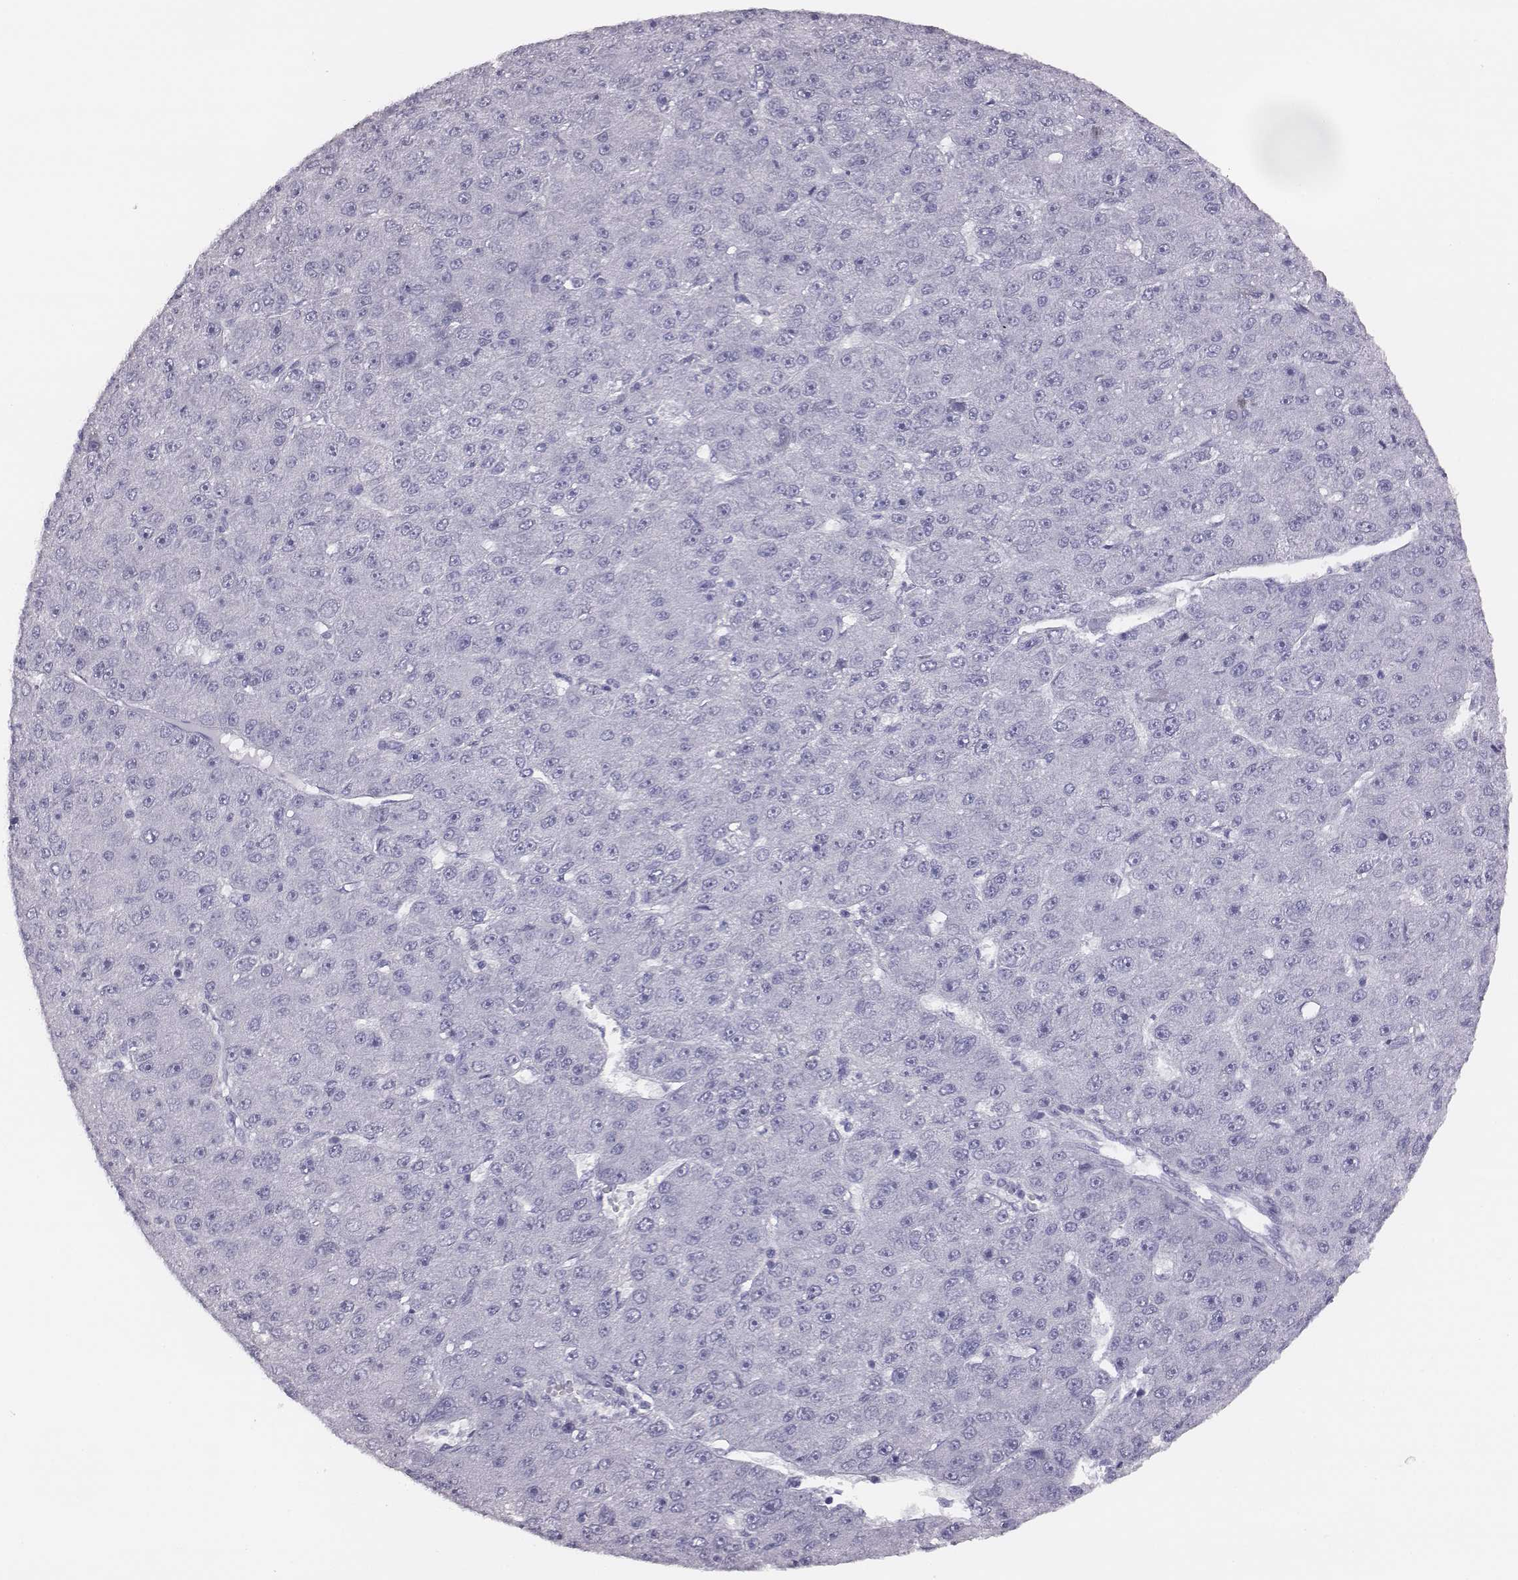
{"staining": {"intensity": "negative", "quantity": "none", "location": "none"}, "tissue": "liver cancer", "cell_type": "Tumor cells", "image_type": "cancer", "snomed": [{"axis": "morphology", "description": "Carcinoma, Hepatocellular, NOS"}, {"axis": "topography", "description": "Liver"}], "caption": "High magnification brightfield microscopy of liver hepatocellular carcinoma stained with DAB (3,3'-diaminobenzidine) (brown) and counterstained with hematoxylin (blue): tumor cells show no significant positivity. Nuclei are stained in blue.", "gene": "ACOD1", "patient": {"sex": "male", "age": 67}}